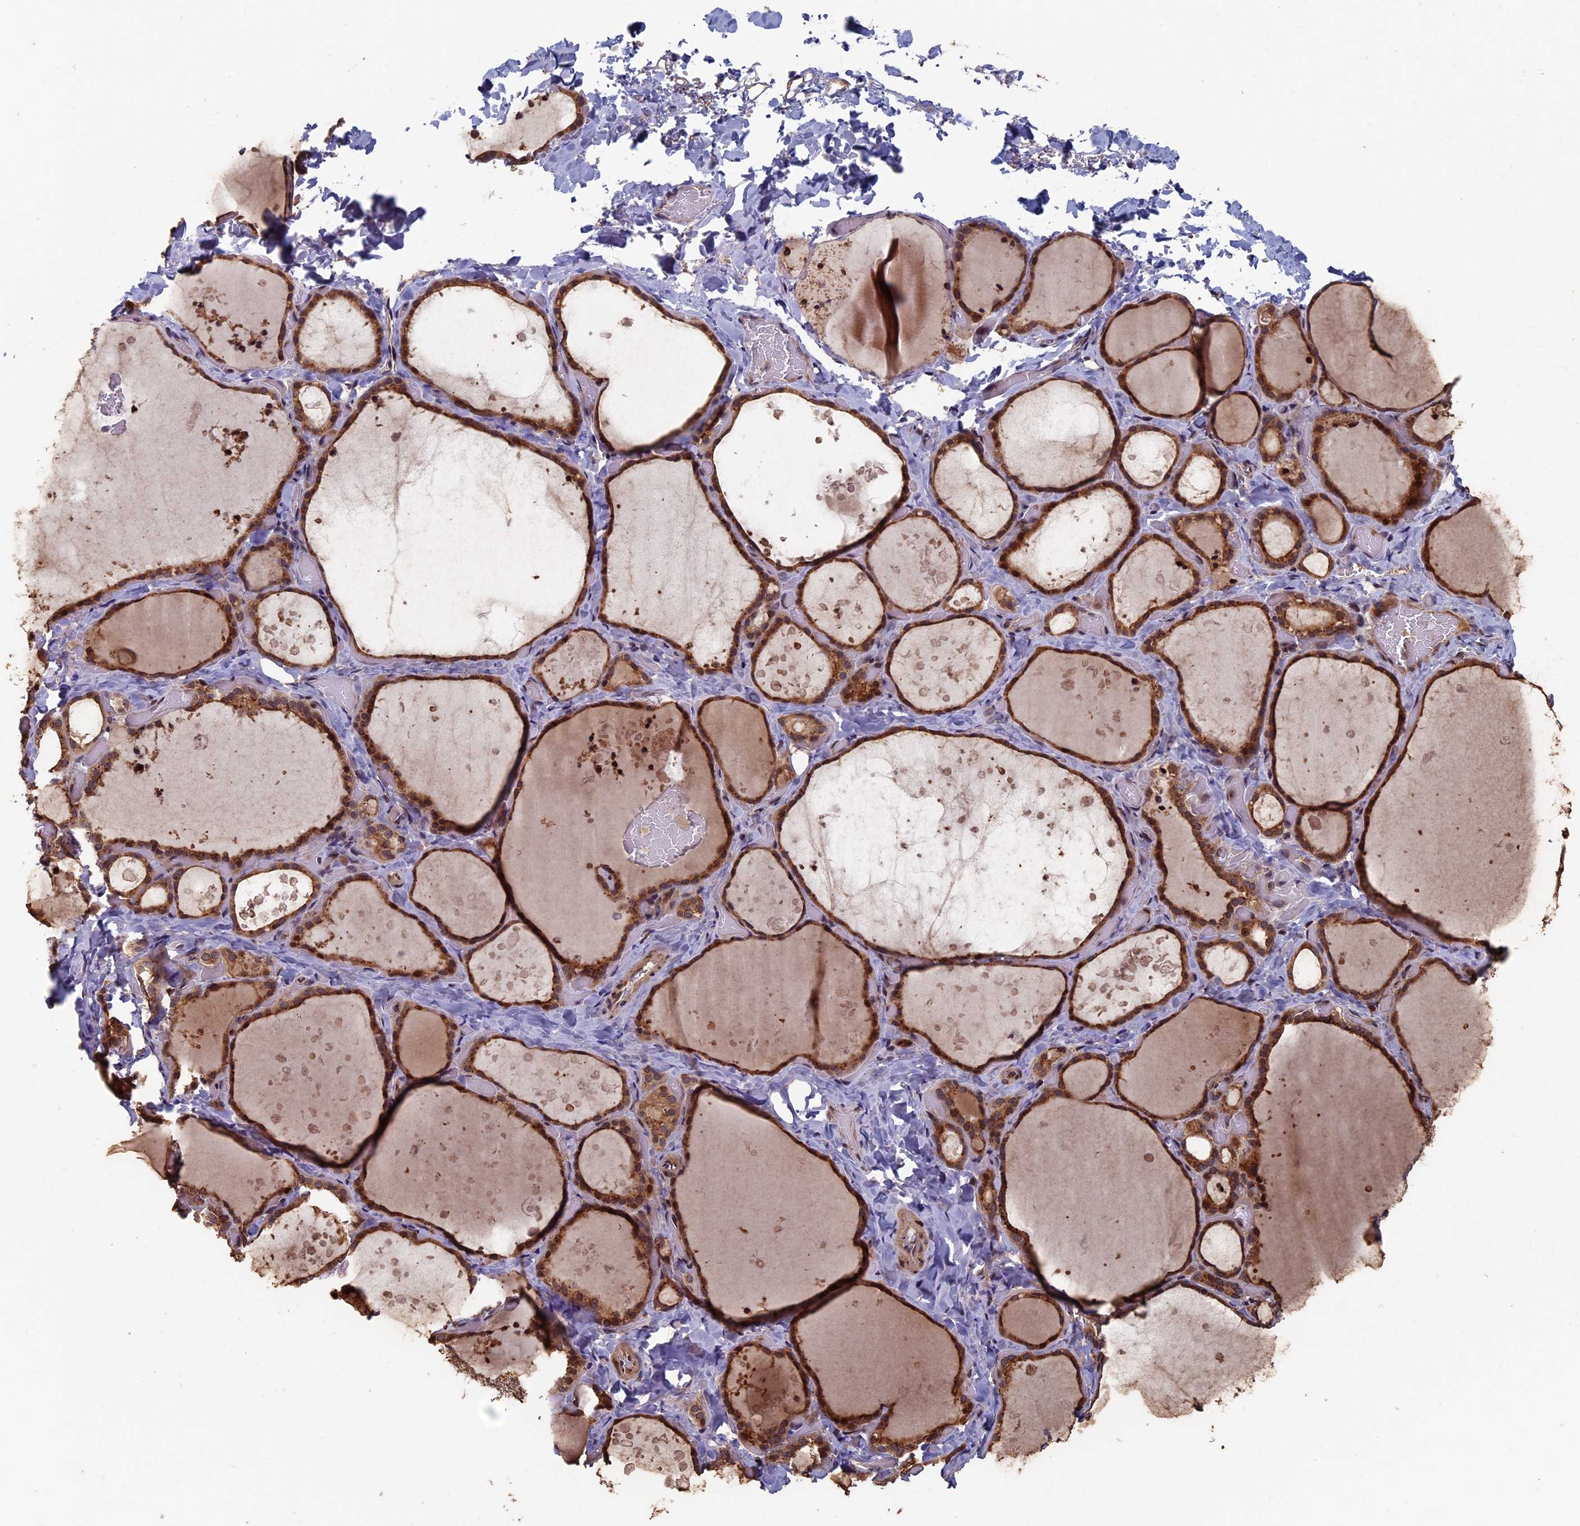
{"staining": {"intensity": "moderate", "quantity": ">75%", "location": "cytoplasmic/membranous,nuclear"}, "tissue": "thyroid gland", "cell_type": "Glandular cells", "image_type": "normal", "snomed": [{"axis": "morphology", "description": "Normal tissue, NOS"}, {"axis": "topography", "description": "Thyroid gland"}], "caption": "A histopathology image showing moderate cytoplasmic/membranous,nuclear expression in approximately >75% of glandular cells in unremarkable thyroid gland, as visualized by brown immunohistochemical staining.", "gene": "RASGRF1", "patient": {"sex": "female", "age": 44}}